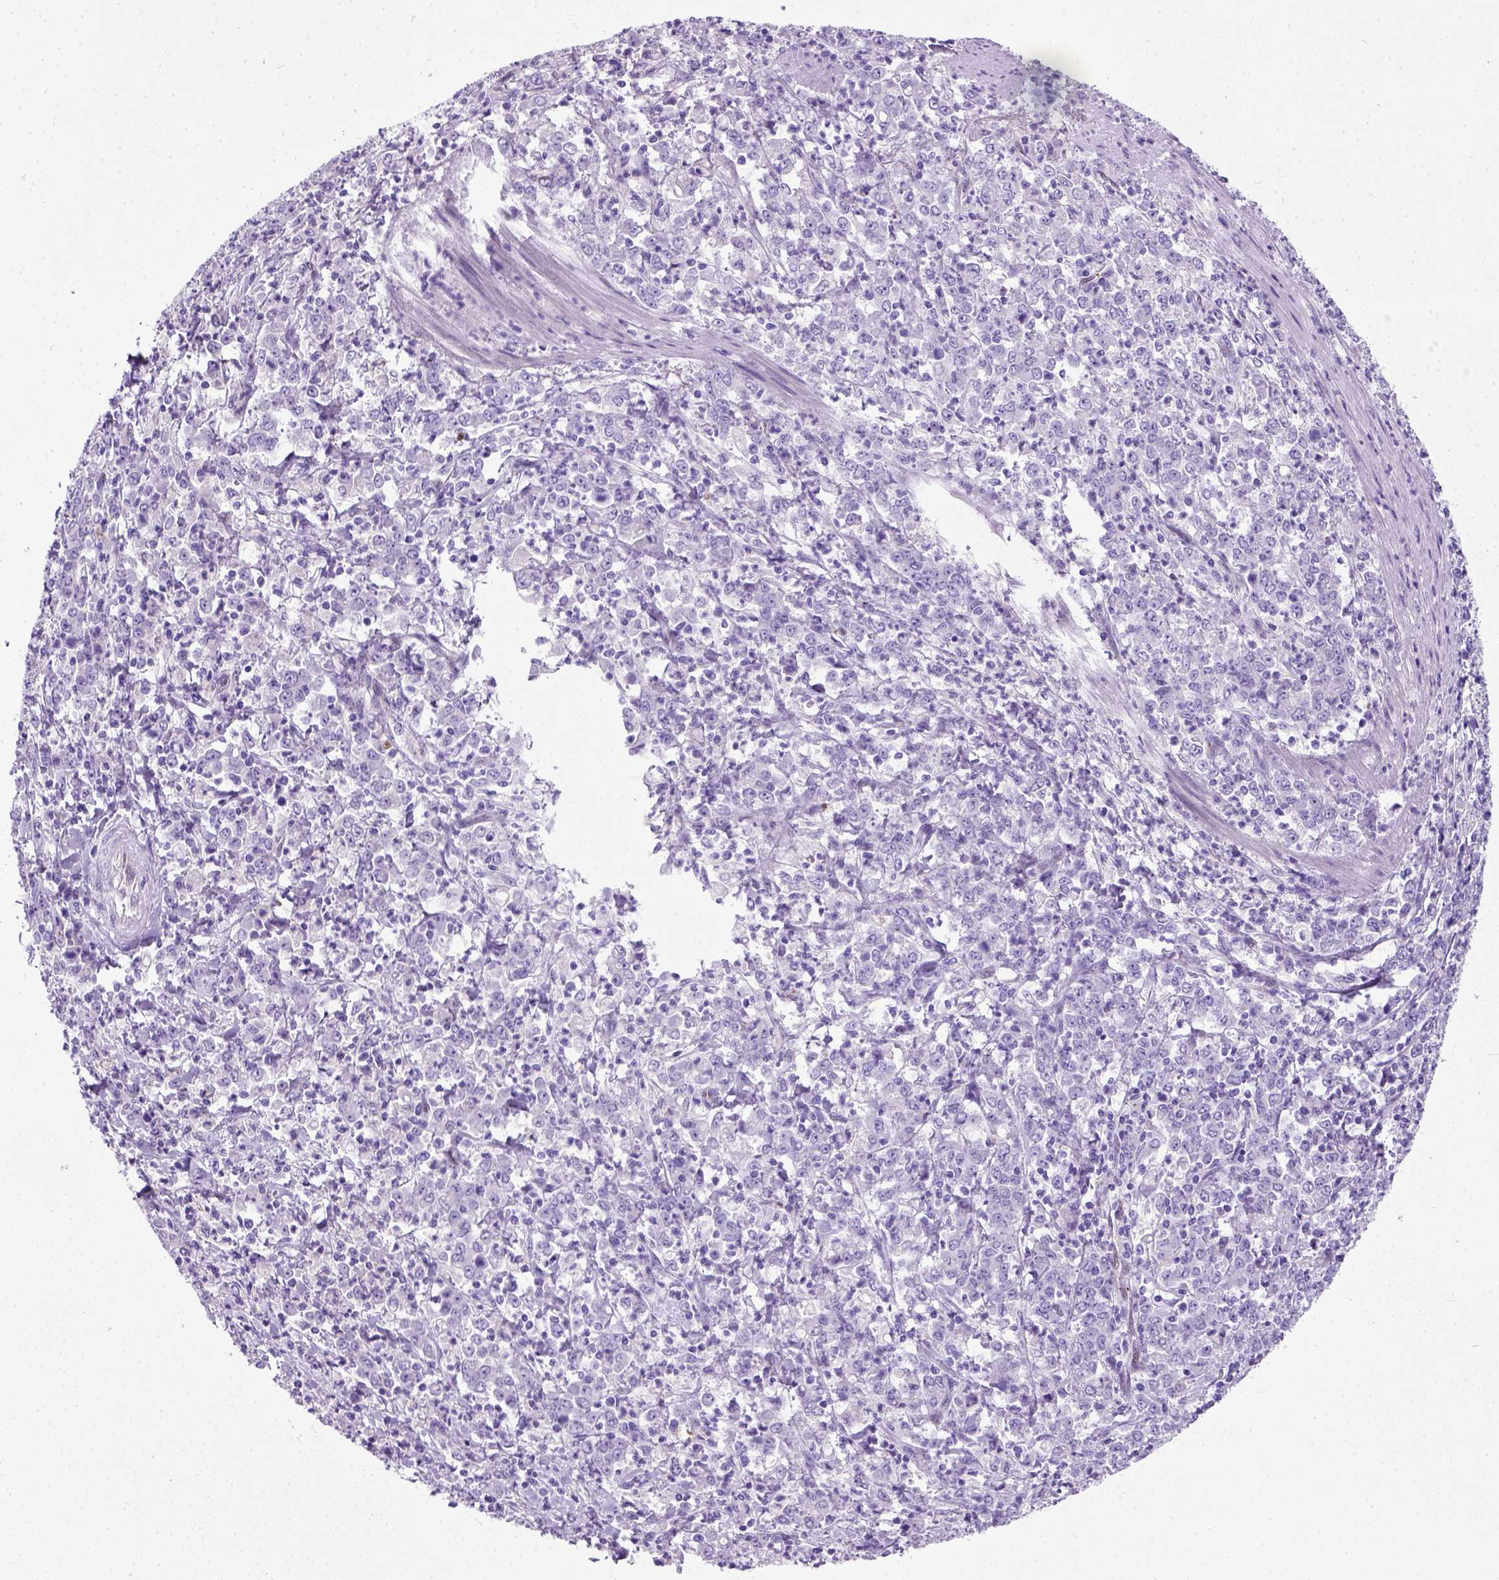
{"staining": {"intensity": "negative", "quantity": "none", "location": "none"}, "tissue": "stomach cancer", "cell_type": "Tumor cells", "image_type": "cancer", "snomed": [{"axis": "morphology", "description": "Adenocarcinoma, NOS"}, {"axis": "topography", "description": "Stomach, lower"}], "caption": "High power microscopy micrograph of an immunohistochemistry micrograph of stomach cancer, revealing no significant positivity in tumor cells.", "gene": "ADAMTS8", "patient": {"sex": "female", "age": 71}}